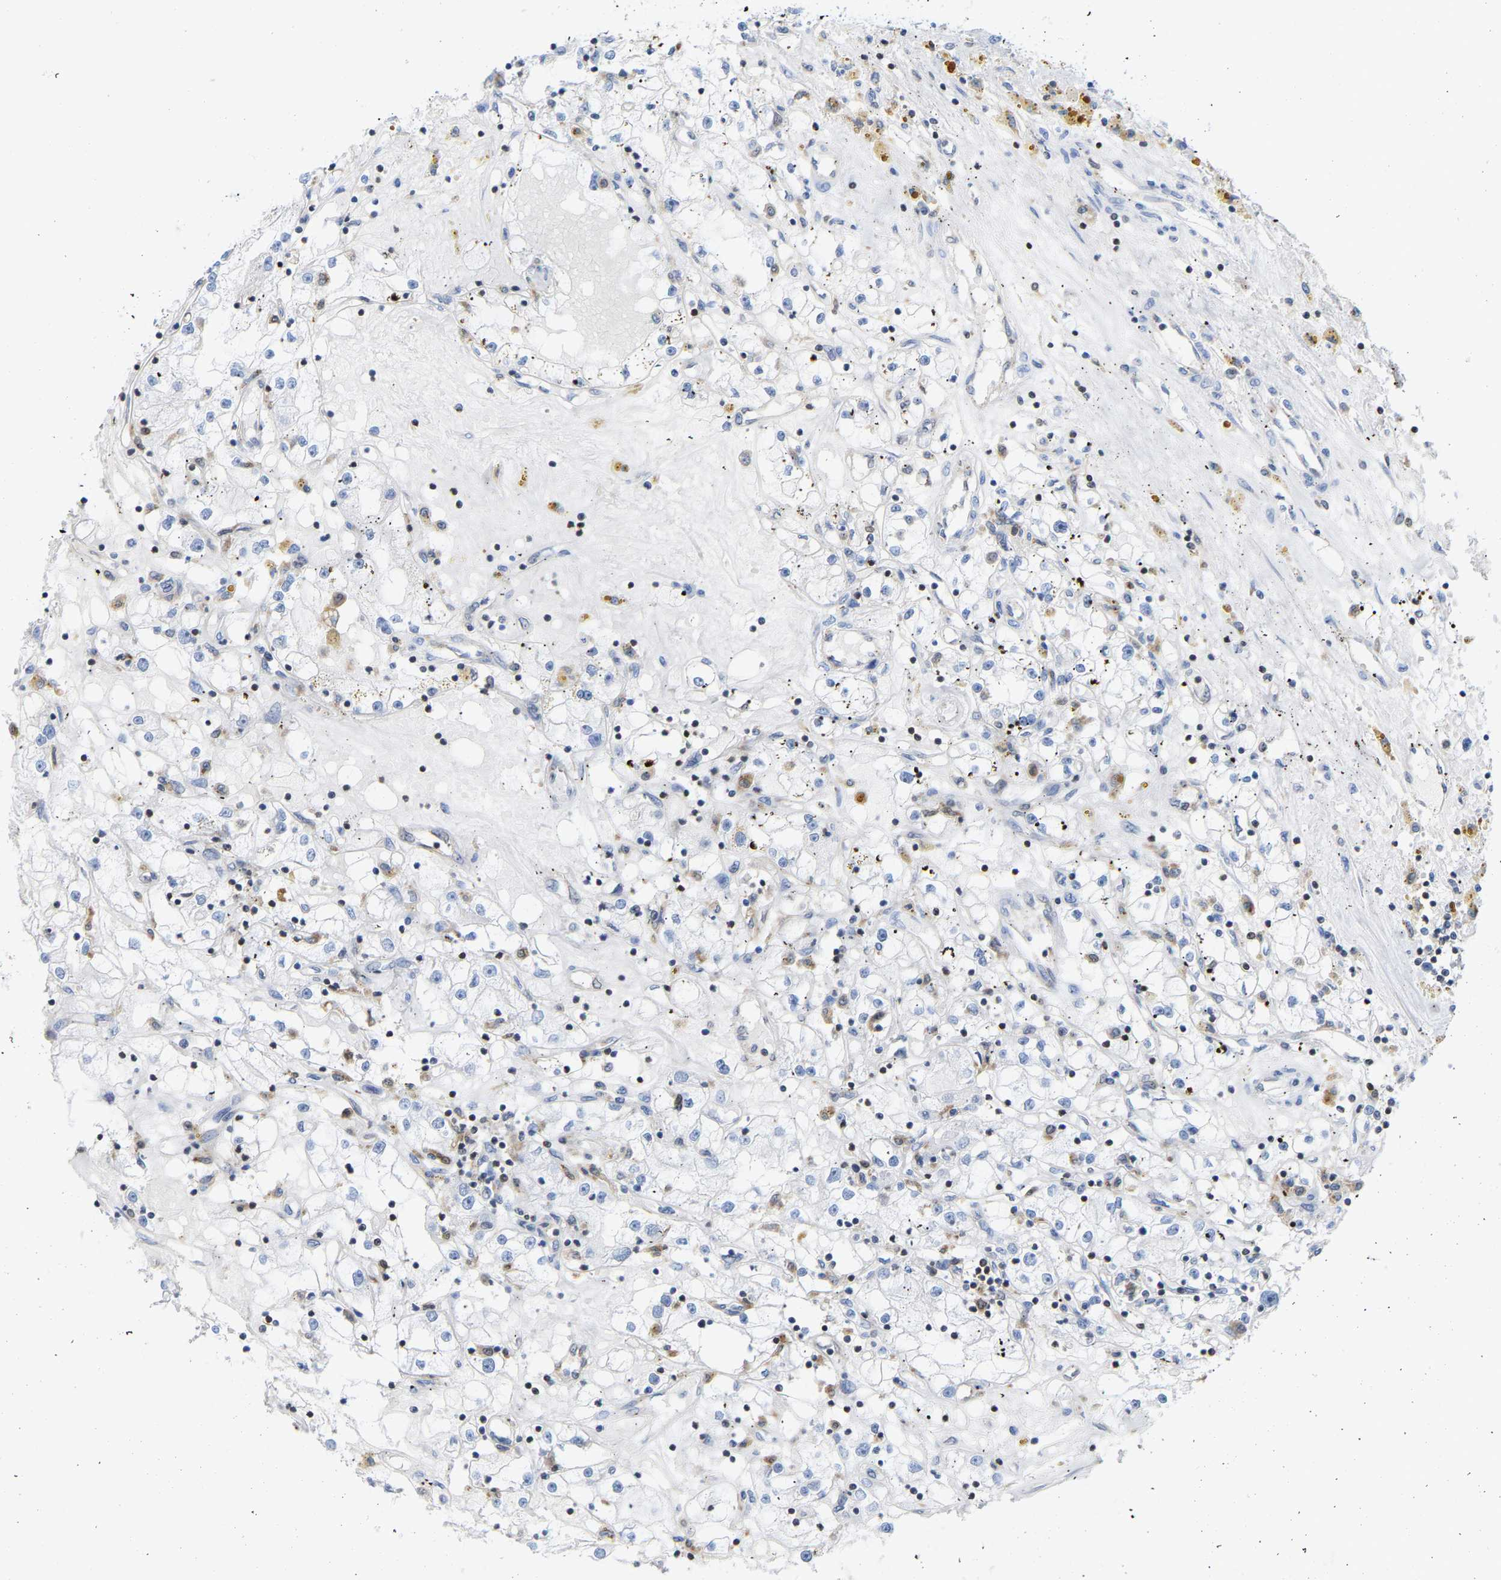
{"staining": {"intensity": "negative", "quantity": "none", "location": "none"}, "tissue": "renal cancer", "cell_type": "Tumor cells", "image_type": "cancer", "snomed": [{"axis": "morphology", "description": "Adenocarcinoma, NOS"}, {"axis": "topography", "description": "Kidney"}], "caption": "Image shows no significant protein expression in tumor cells of renal cancer (adenocarcinoma). The staining was performed using DAB (3,3'-diaminobenzidine) to visualize the protein expression in brown, while the nuclei were stained in blue with hematoxylin (Magnification: 20x).", "gene": "GIMAP4", "patient": {"sex": "male", "age": 56}}